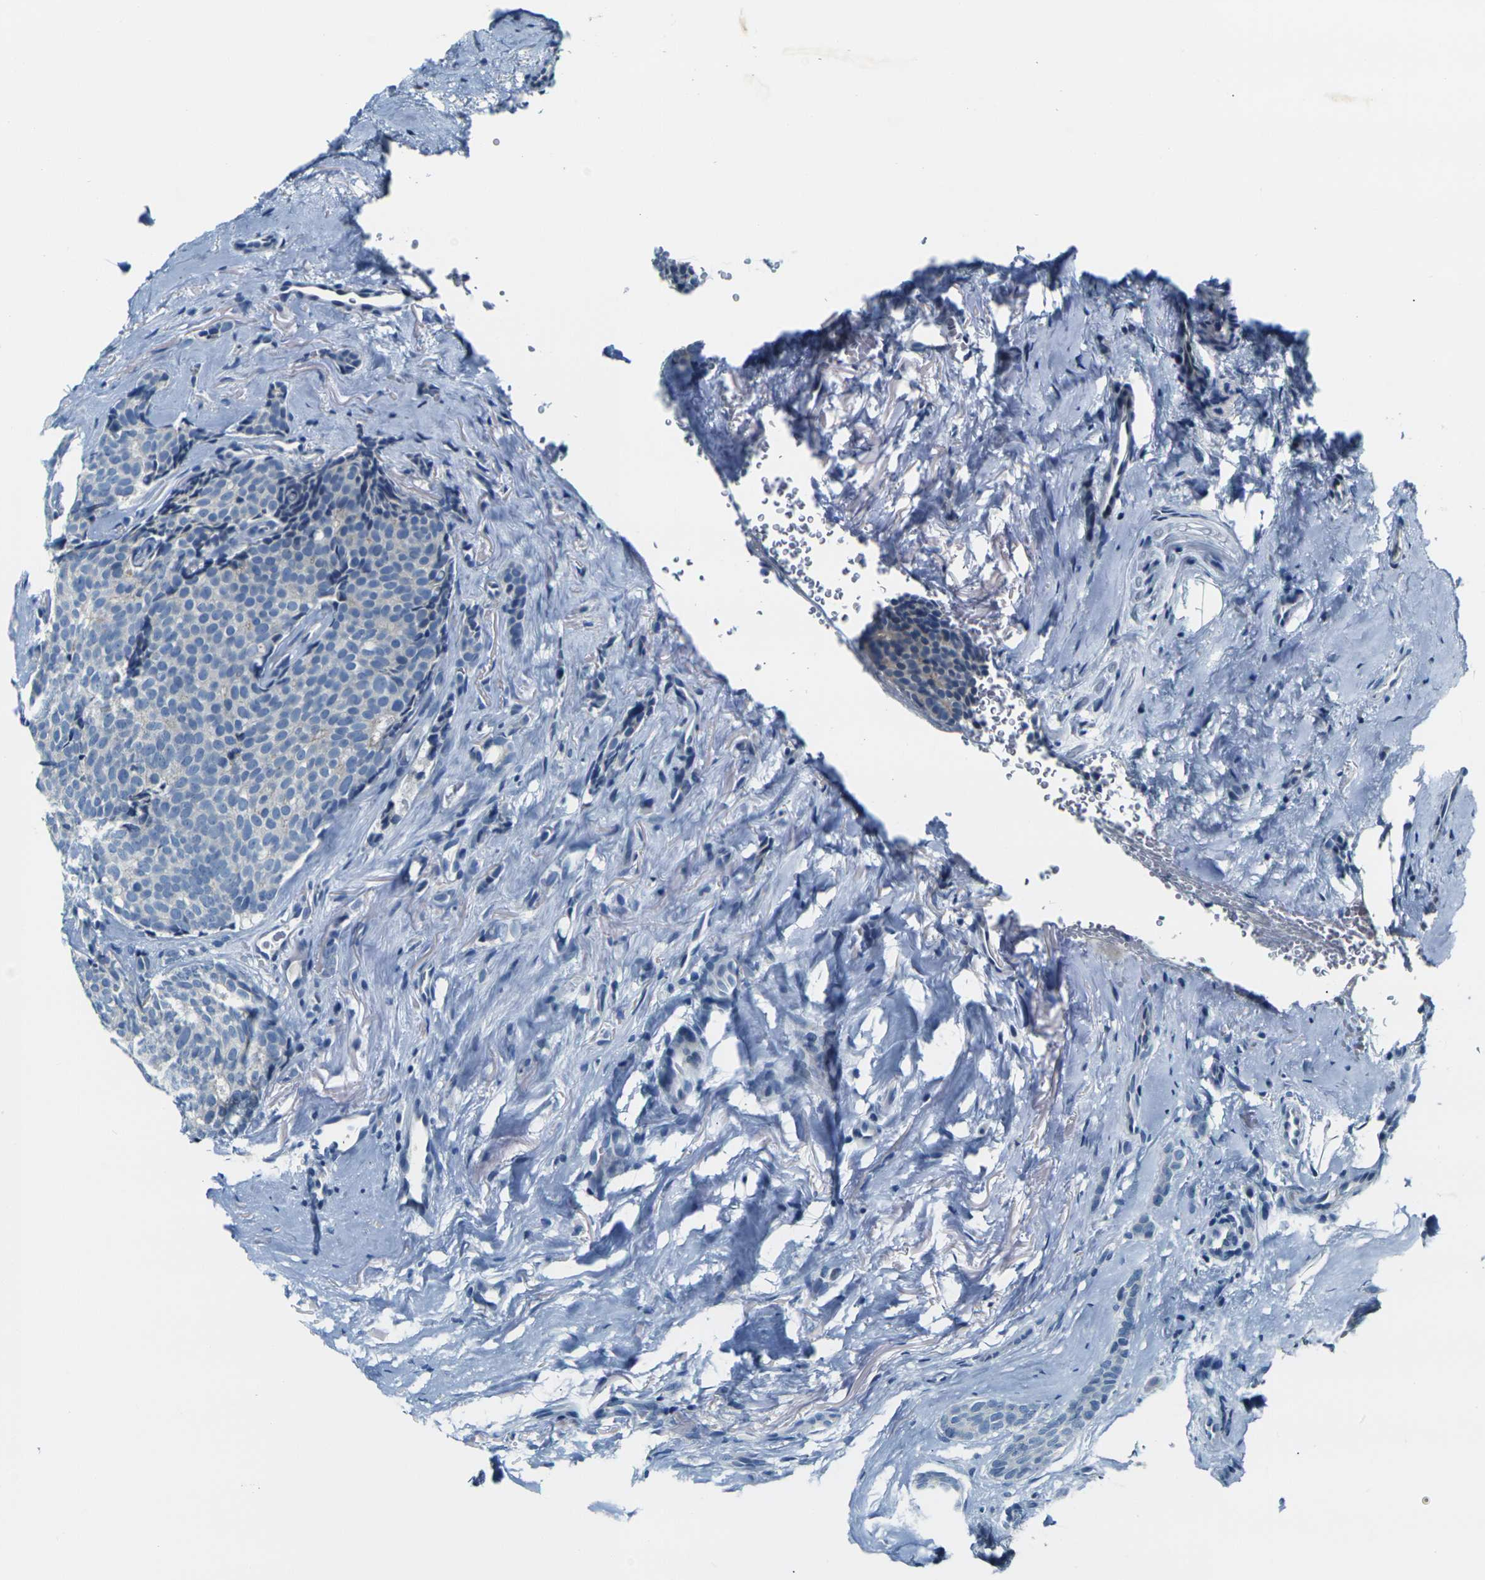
{"staining": {"intensity": "negative", "quantity": "none", "location": "none"}, "tissue": "breast cancer", "cell_type": "Tumor cells", "image_type": "cancer", "snomed": [{"axis": "morphology", "description": "Lobular carcinoma"}, {"axis": "topography", "description": "Skin"}, {"axis": "topography", "description": "Breast"}], "caption": "Breast cancer (lobular carcinoma) was stained to show a protein in brown. There is no significant expression in tumor cells.", "gene": "SHISAL2B", "patient": {"sex": "female", "age": 46}}